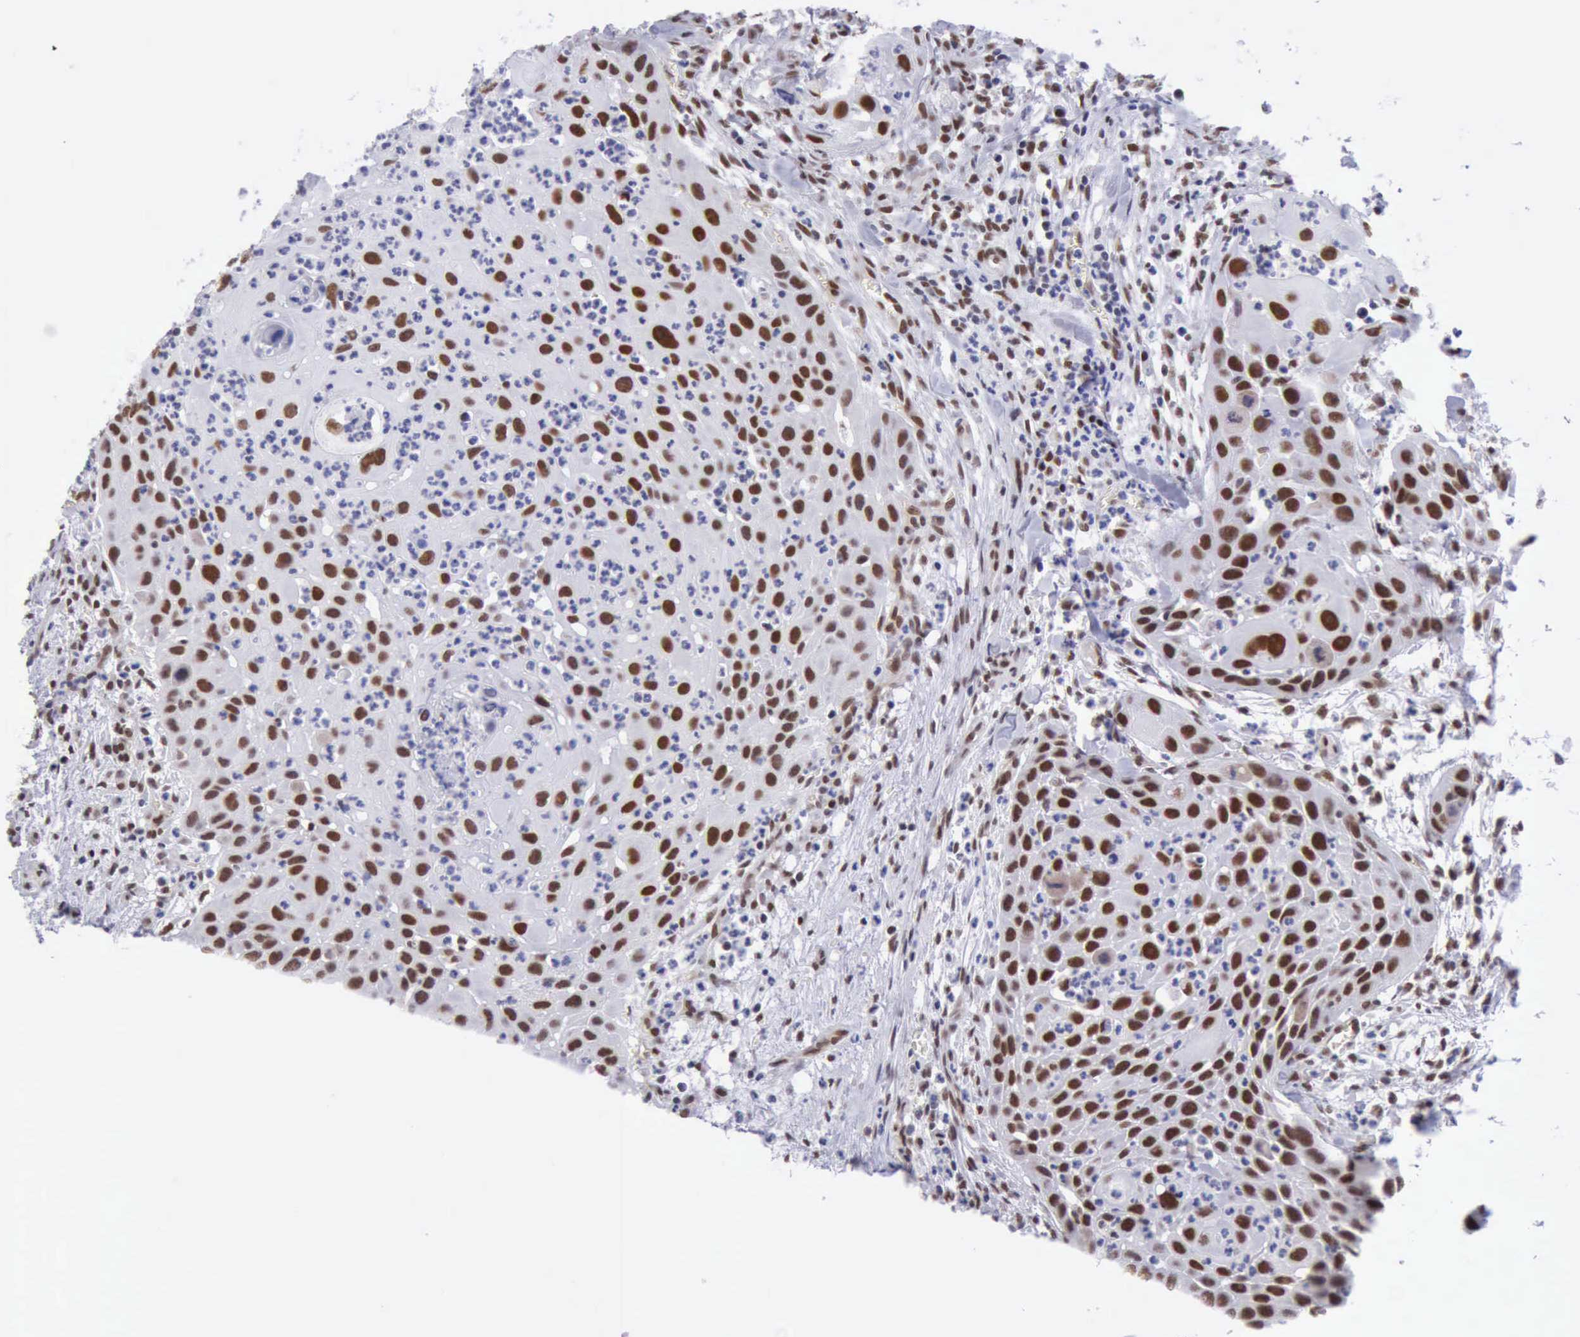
{"staining": {"intensity": "strong", "quantity": ">75%", "location": "nuclear"}, "tissue": "head and neck cancer", "cell_type": "Tumor cells", "image_type": "cancer", "snomed": [{"axis": "morphology", "description": "Squamous cell carcinoma, NOS"}, {"axis": "topography", "description": "Head-Neck"}], "caption": "DAB (3,3'-diaminobenzidine) immunohistochemical staining of head and neck squamous cell carcinoma exhibits strong nuclear protein positivity in approximately >75% of tumor cells.", "gene": "ERCC4", "patient": {"sex": "male", "age": 64}}